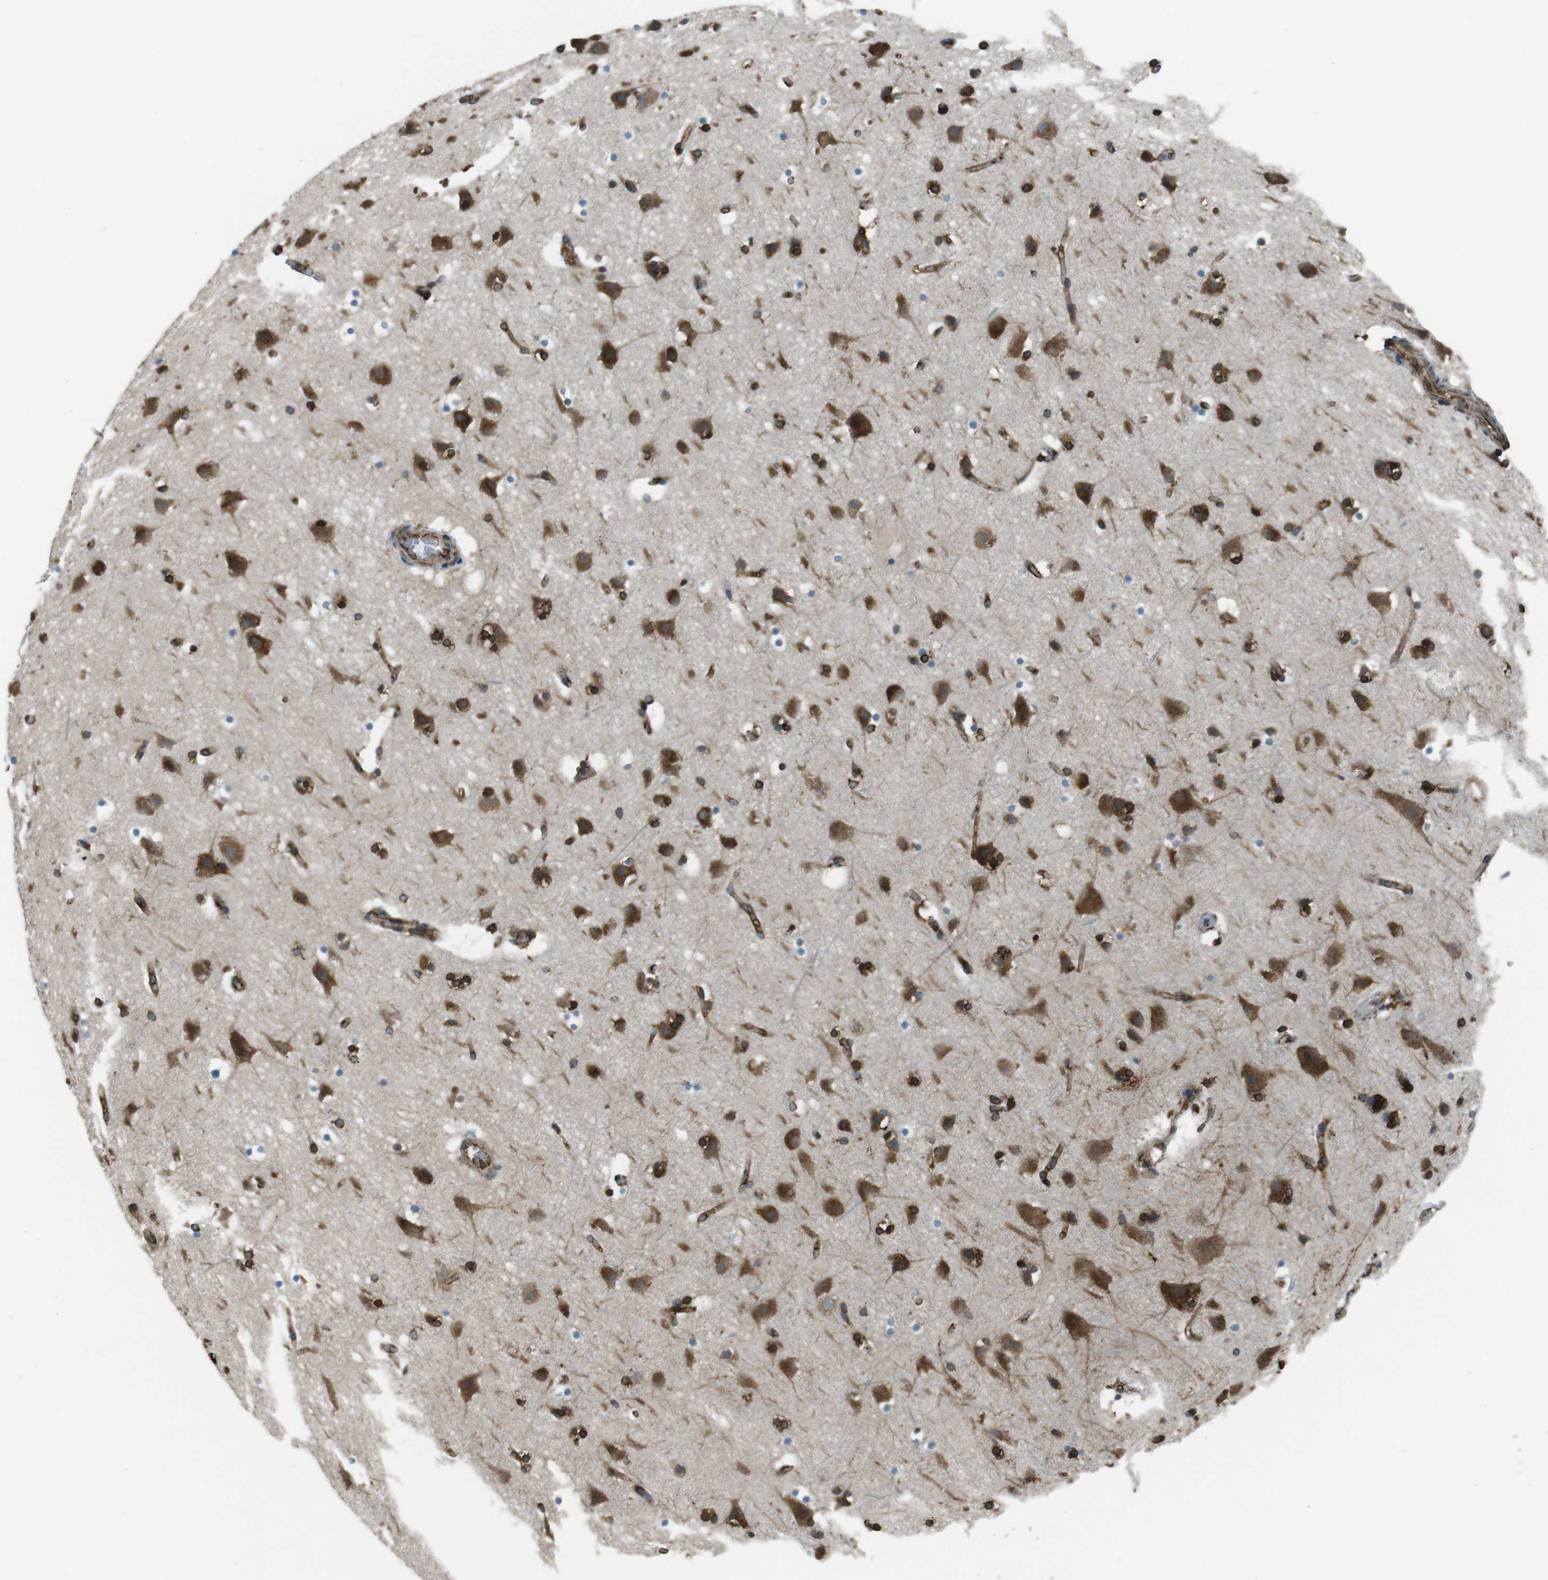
{"staining": {"intensity": "moderate", "quantity": ">75%", "location": "cytoplasmic/membranous"}, "tissue": "cerebral cortex", "cell_type": "Endothelial cells", "image_type": "normal", "snomed": [{"axis": "morphology", "description": "Normal tissue, NOS"}, {"axis": "topography", "description": "Cerebral cortex"}], "caption": "Protein staining by immunohistochemistry demonstrates moderate cytoplasmic/membranous staining in approximately >75% of endothelial cells in normal cerebral cortex.", "gene": "KTN1", "patient": {"sex": "male", "age": 45}}